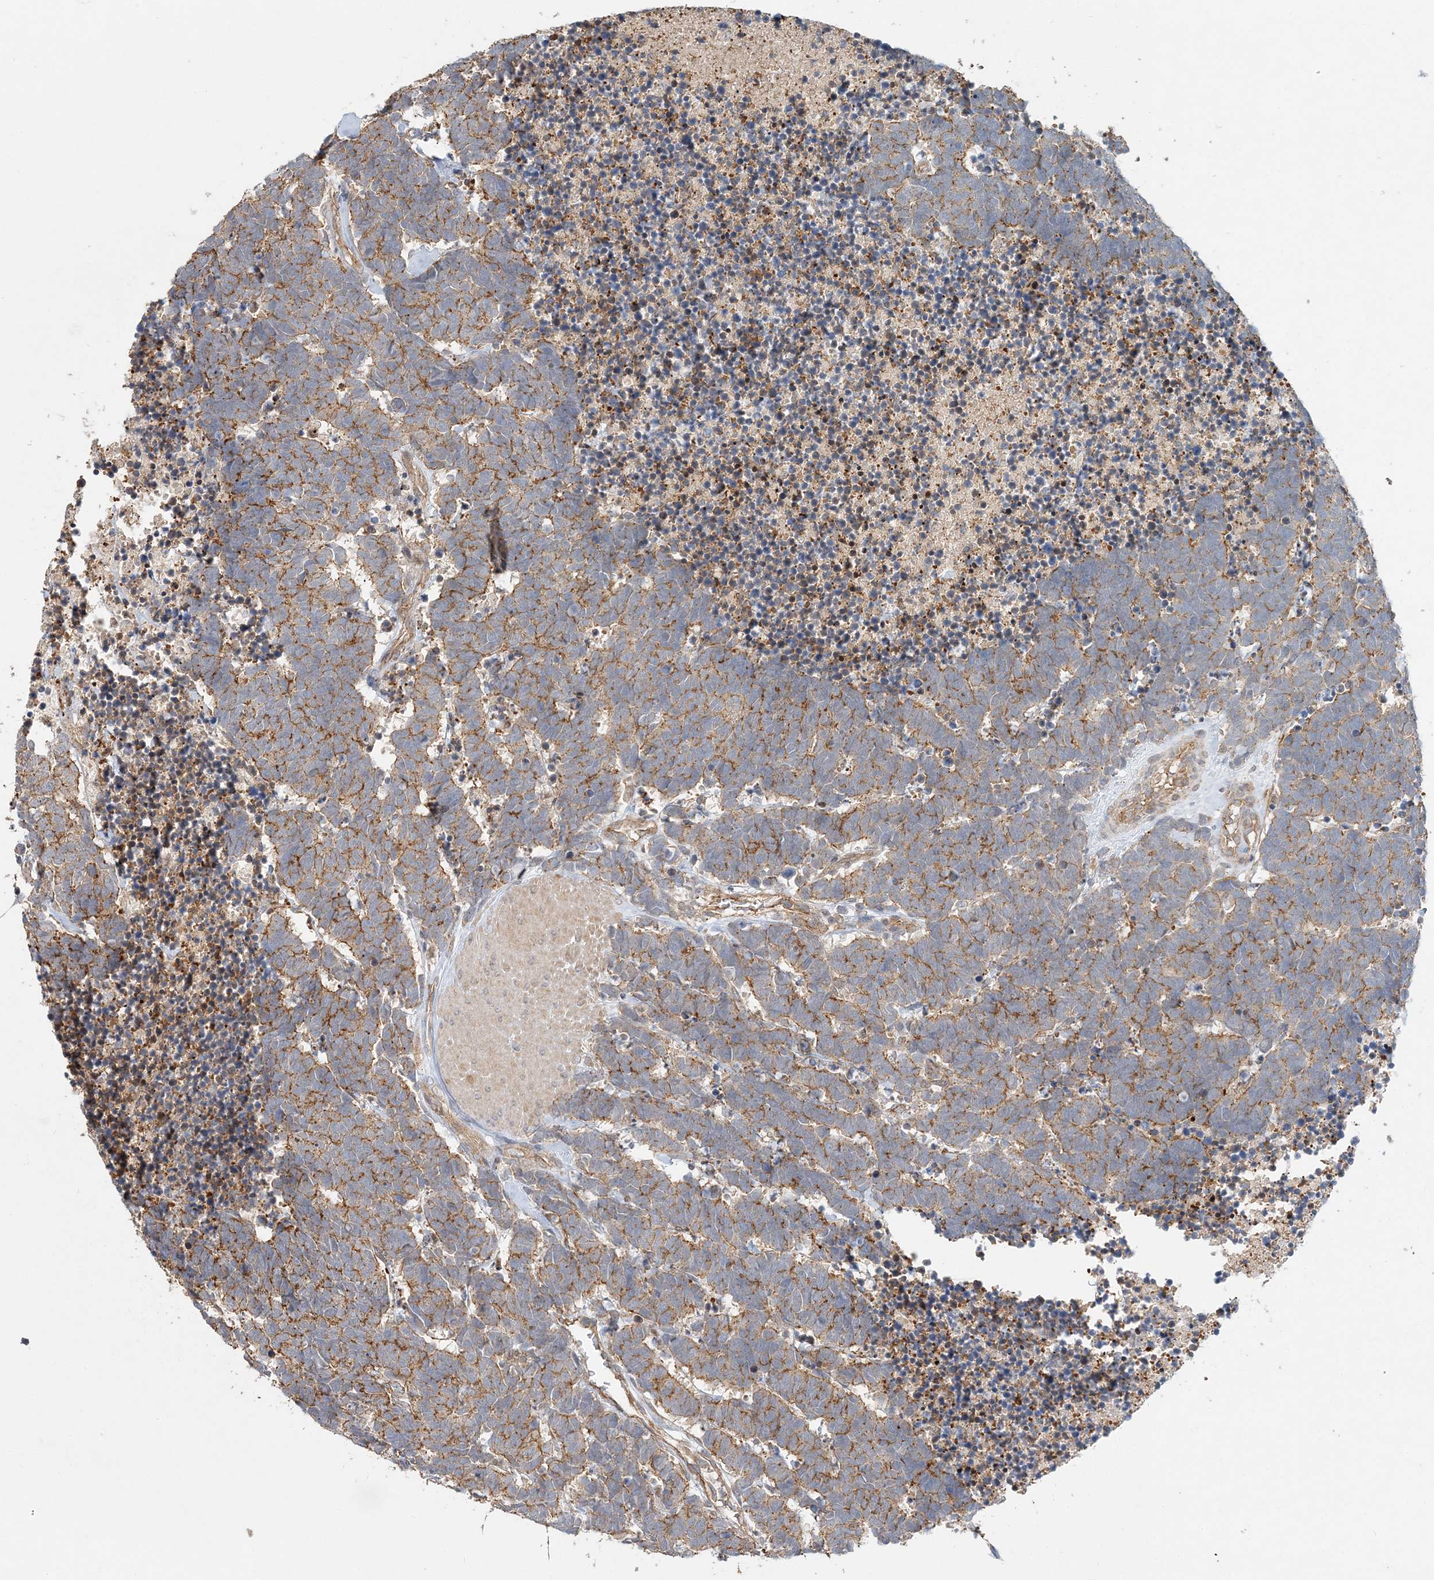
{"staining": {"intensity": "moderate", "quantity": ">75%", "location": "cytoplasmic/membranous"}, "tissue": "carcinoid", "cell_type": "Tumor cells", "image_type": "cancer", "snomed": [{"axis": "morphology", "description": "Carcinoma, NOS"}, {"axis": "morphology", "description": "Carcinoid, malignant, NOS"}, {"axis": "topography", "description": "Urinary bladder"}], "caption": "Immunohistochemical staining of human carcinoid exhibits medium levels of moderate cytoplasmic/membranous protein expression in approximately >75% of tumor cells. The staining is performed using DAB brown chromogen to label protein expression. The nuclei are counter-stained blue using hematoxylin.", "gene": "MAT2B", "patient": {"sex": "male", "age": 57}}